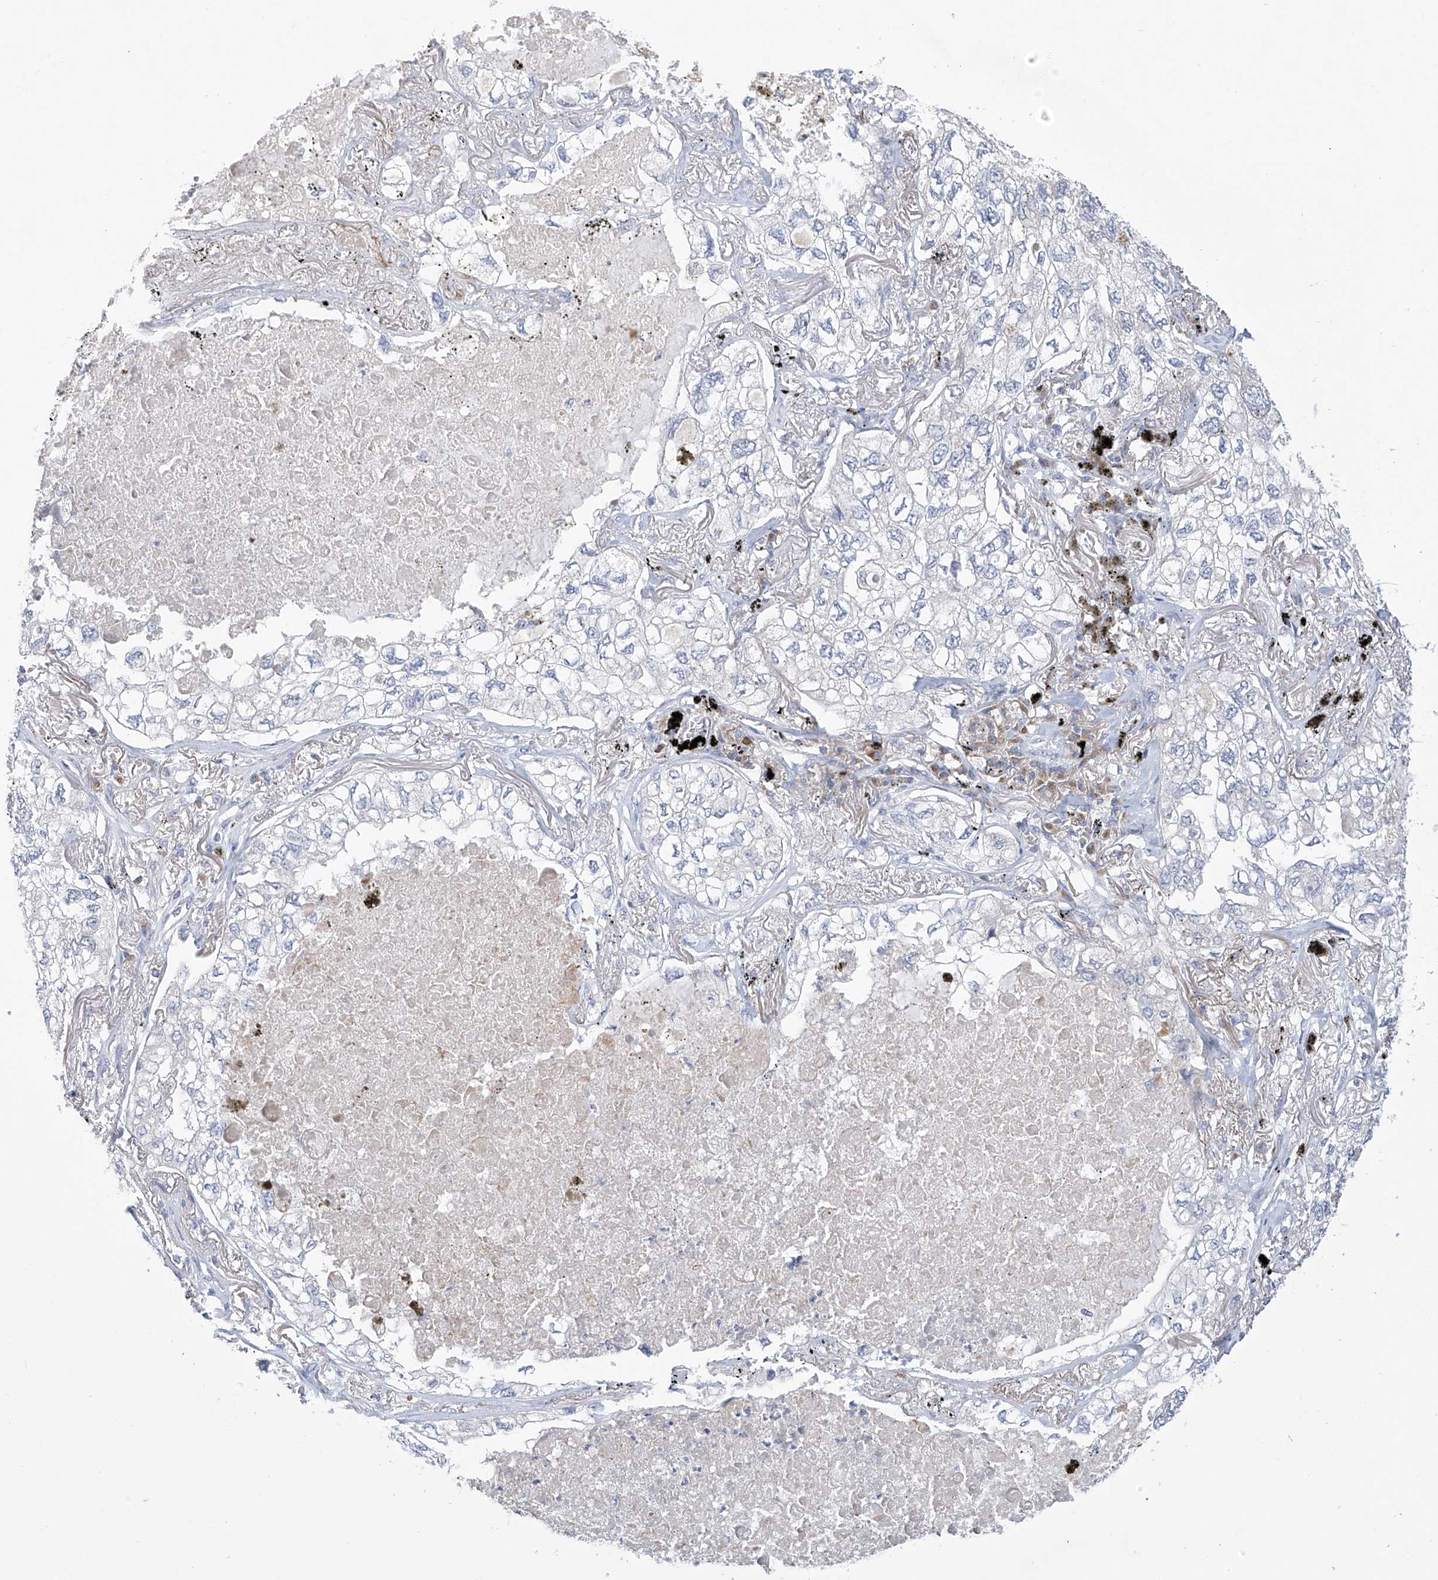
{"staining": {"intensity": "negative", "quantity": "none", "location": "none"}, "tissue": "lung cancer", "cell_type": "Tumor cells", "image_type": "cancer", "snomed": [{"axis": "morphology", "description": "Adenocarcinoma, NOS"}, {"axis": "topography", "description": "Lung"}], "caption": "Immunohistochemistry (IHC) of lung cancer (adenocarcinoma) reveals no expression in tumor cells.", "gene": "SLCO4A1", "patient": {"sex": "male", "age": 65}}